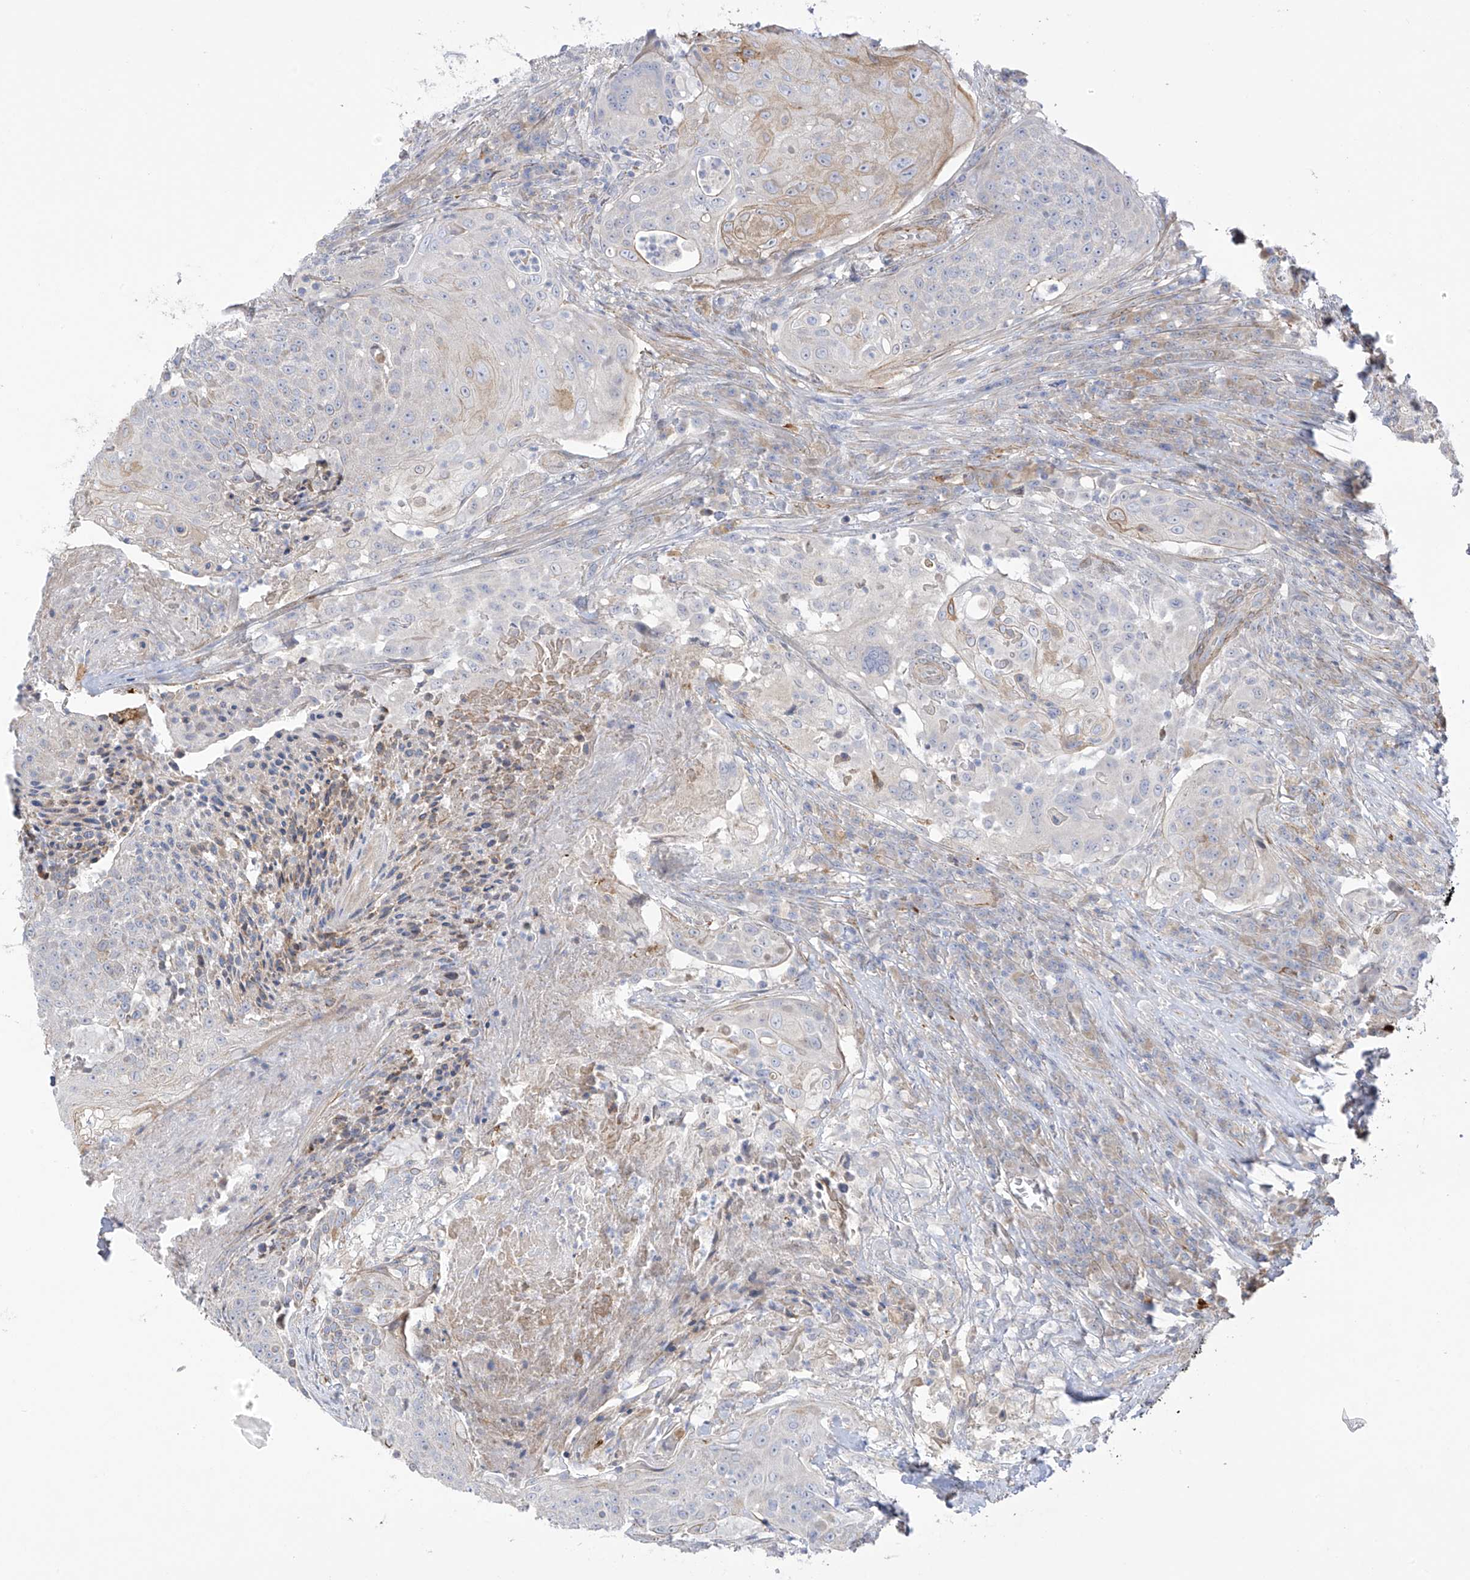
{"staining": {"intensity": "negative", "quantity": "none", "location": "none"}, "tissue": "urothelial cancer", "cell_type": "Tumor cells", "image_type": "cancer", "snomed": [{"axis": "morphology", "description": "Urothelial carcinoma, High grade"}, {"axis": "topography", "description": "Urinary bladder"}], "caption": "Tumor cells show no significant protein positivity in urothelial carcinoma (high-grade). (DAB (3,3'-diaminobenzidine) immunohistochemistry visualized using brightfield microscopy, high magnification).", "gene": "ZNF641", "patient": {"sex": "female", "age": 63}}